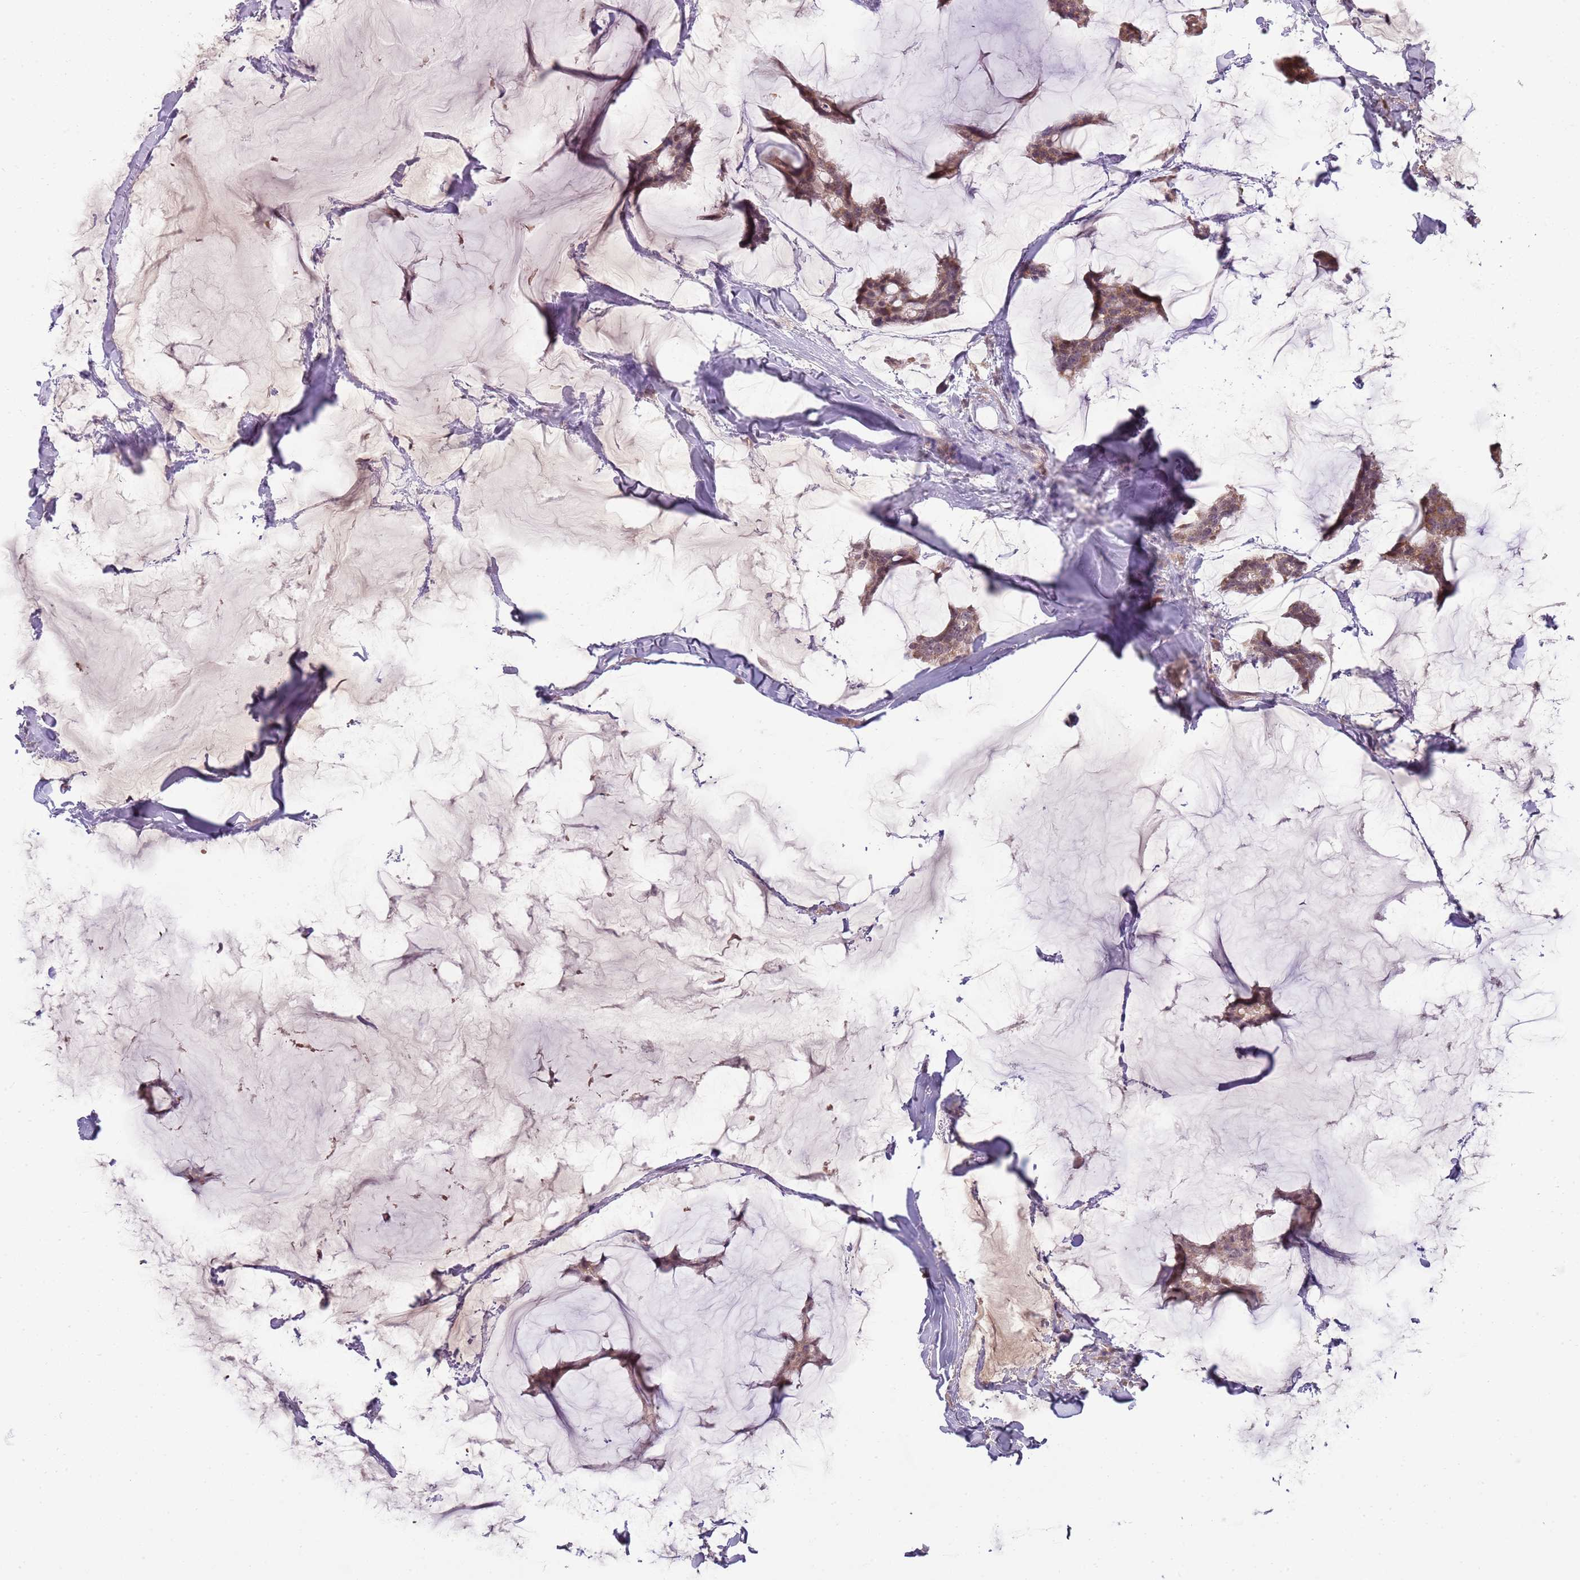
{"staining": {"intensity": "moderate", "quantity": "25%-75%", "location": "cytoplasmic/membranous"}, "tissue": "breast cancer", "cell_type": "Tumor cells", "image_type": "cancer", "snomed": [{"axis": "morphology", "description": "Duct carcinoma"}, {"axis": "topography", "description": "Breast"}], "caption": "Breast cancer (intraductal carcinoma) was stained to show a protein in brown. There is medium levels of moderate cytoplasmic/membranous expression in approximately 25%-75% of tumor cells.", "gene": "NBPF6", "patient": {"sex": "female", "age": 93}}